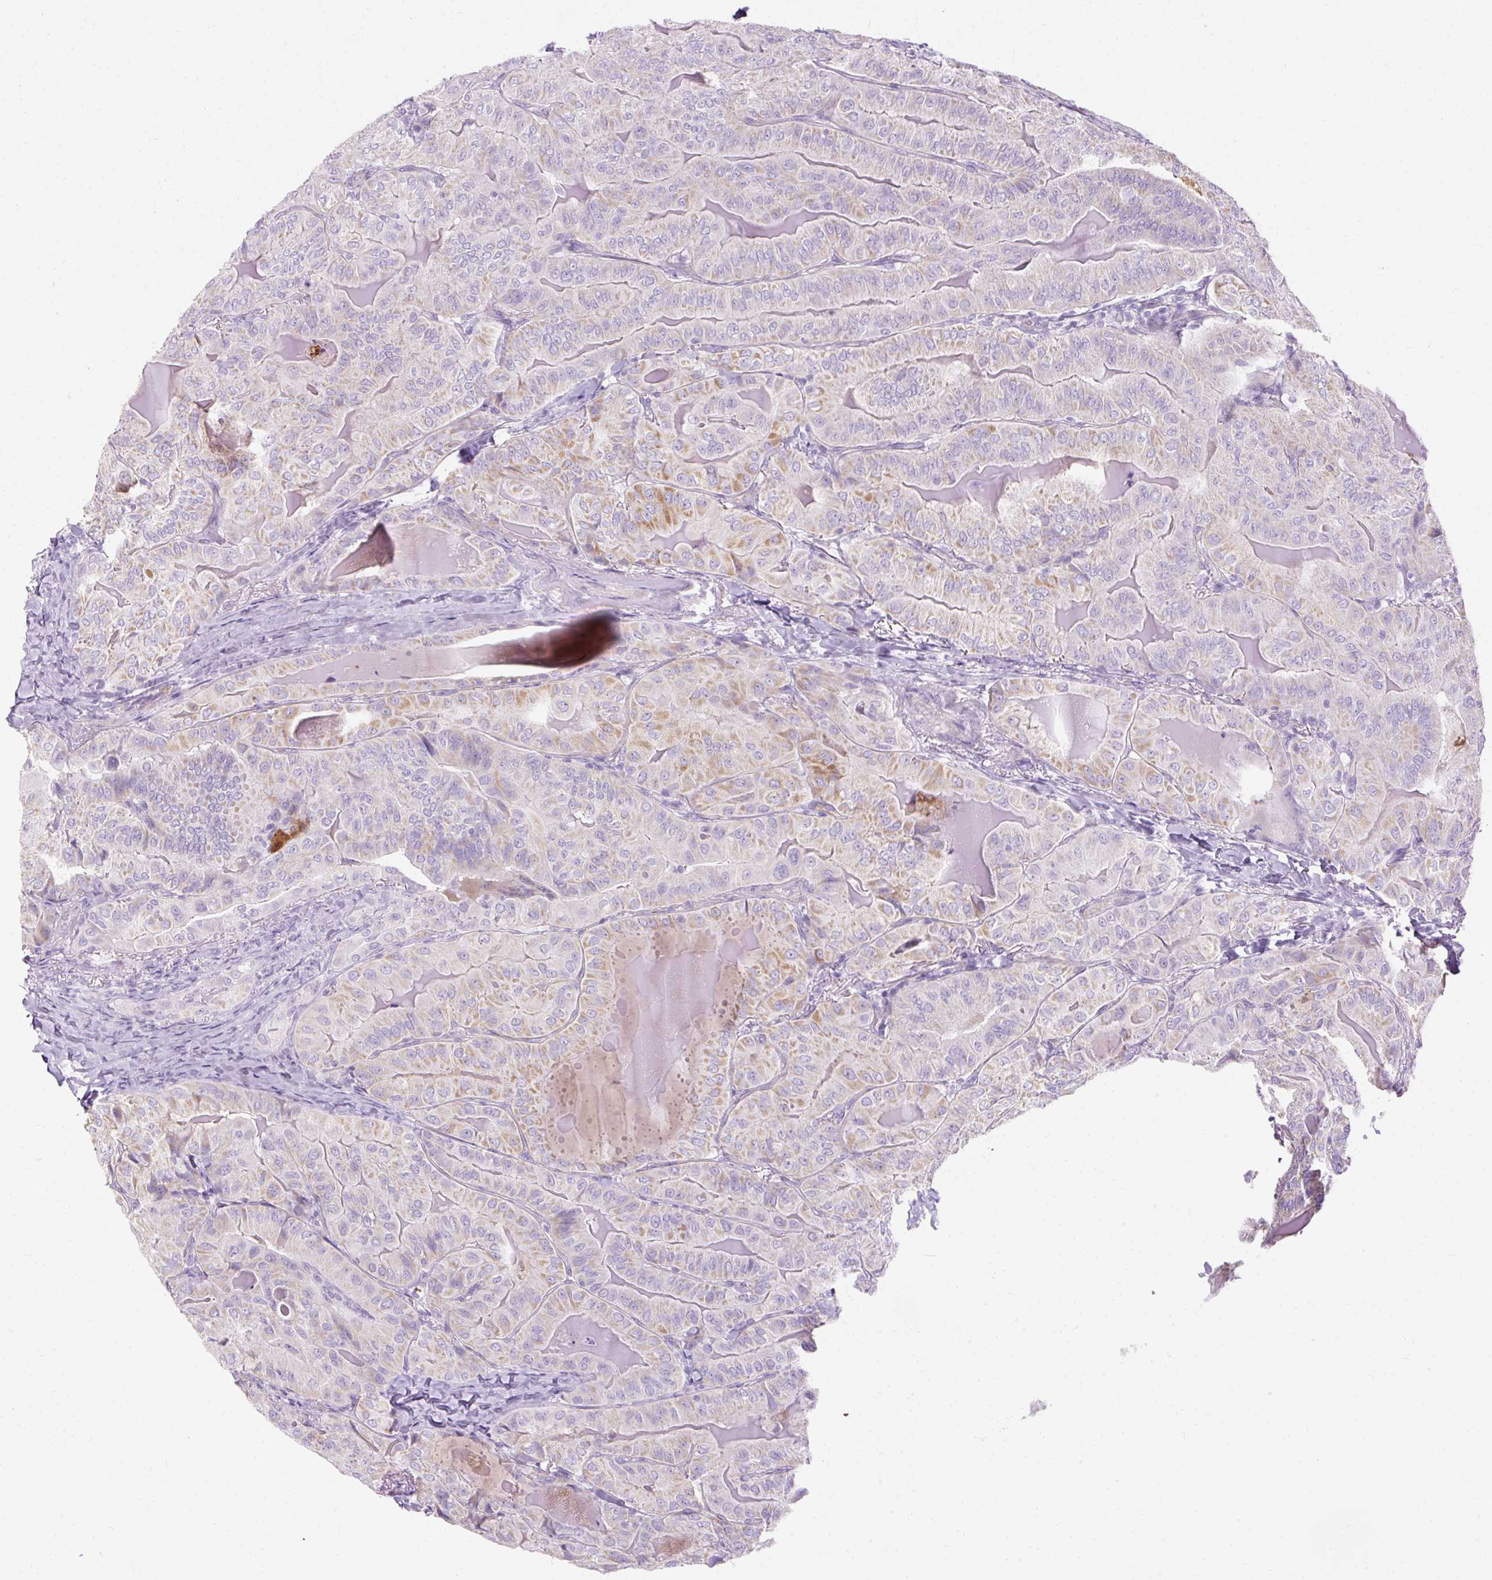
{"staining": {"intensity": "moderate", "quantity": "<25%", "location": "cytoplasmic/membranous"}, "tissue": "thyroid cancer", "cell_type": "Tumor cells", "image_type": "cancer", "snomed": [{"axis": "morphology", "description": "Papillary adenocarcinoma, NOS"}, {"axis": "topography", "description": "Thyroid gland"}], "caption": "IHC staining of thyroid papillary adenocarcinoma, which shows low levels of moderate cytoplasmic/membranous staining in about <25% of tumor cells indicating moderate cytoplasmic/membranous protein expression. The staining was performed using DAB (3,3'-diaminobenzidine) (brown) for protein detection and nuclei were counterstained in hematoxylin (blue).", "gene": "HSD11B1", "patient": {"sex": "female", "age": 68}}